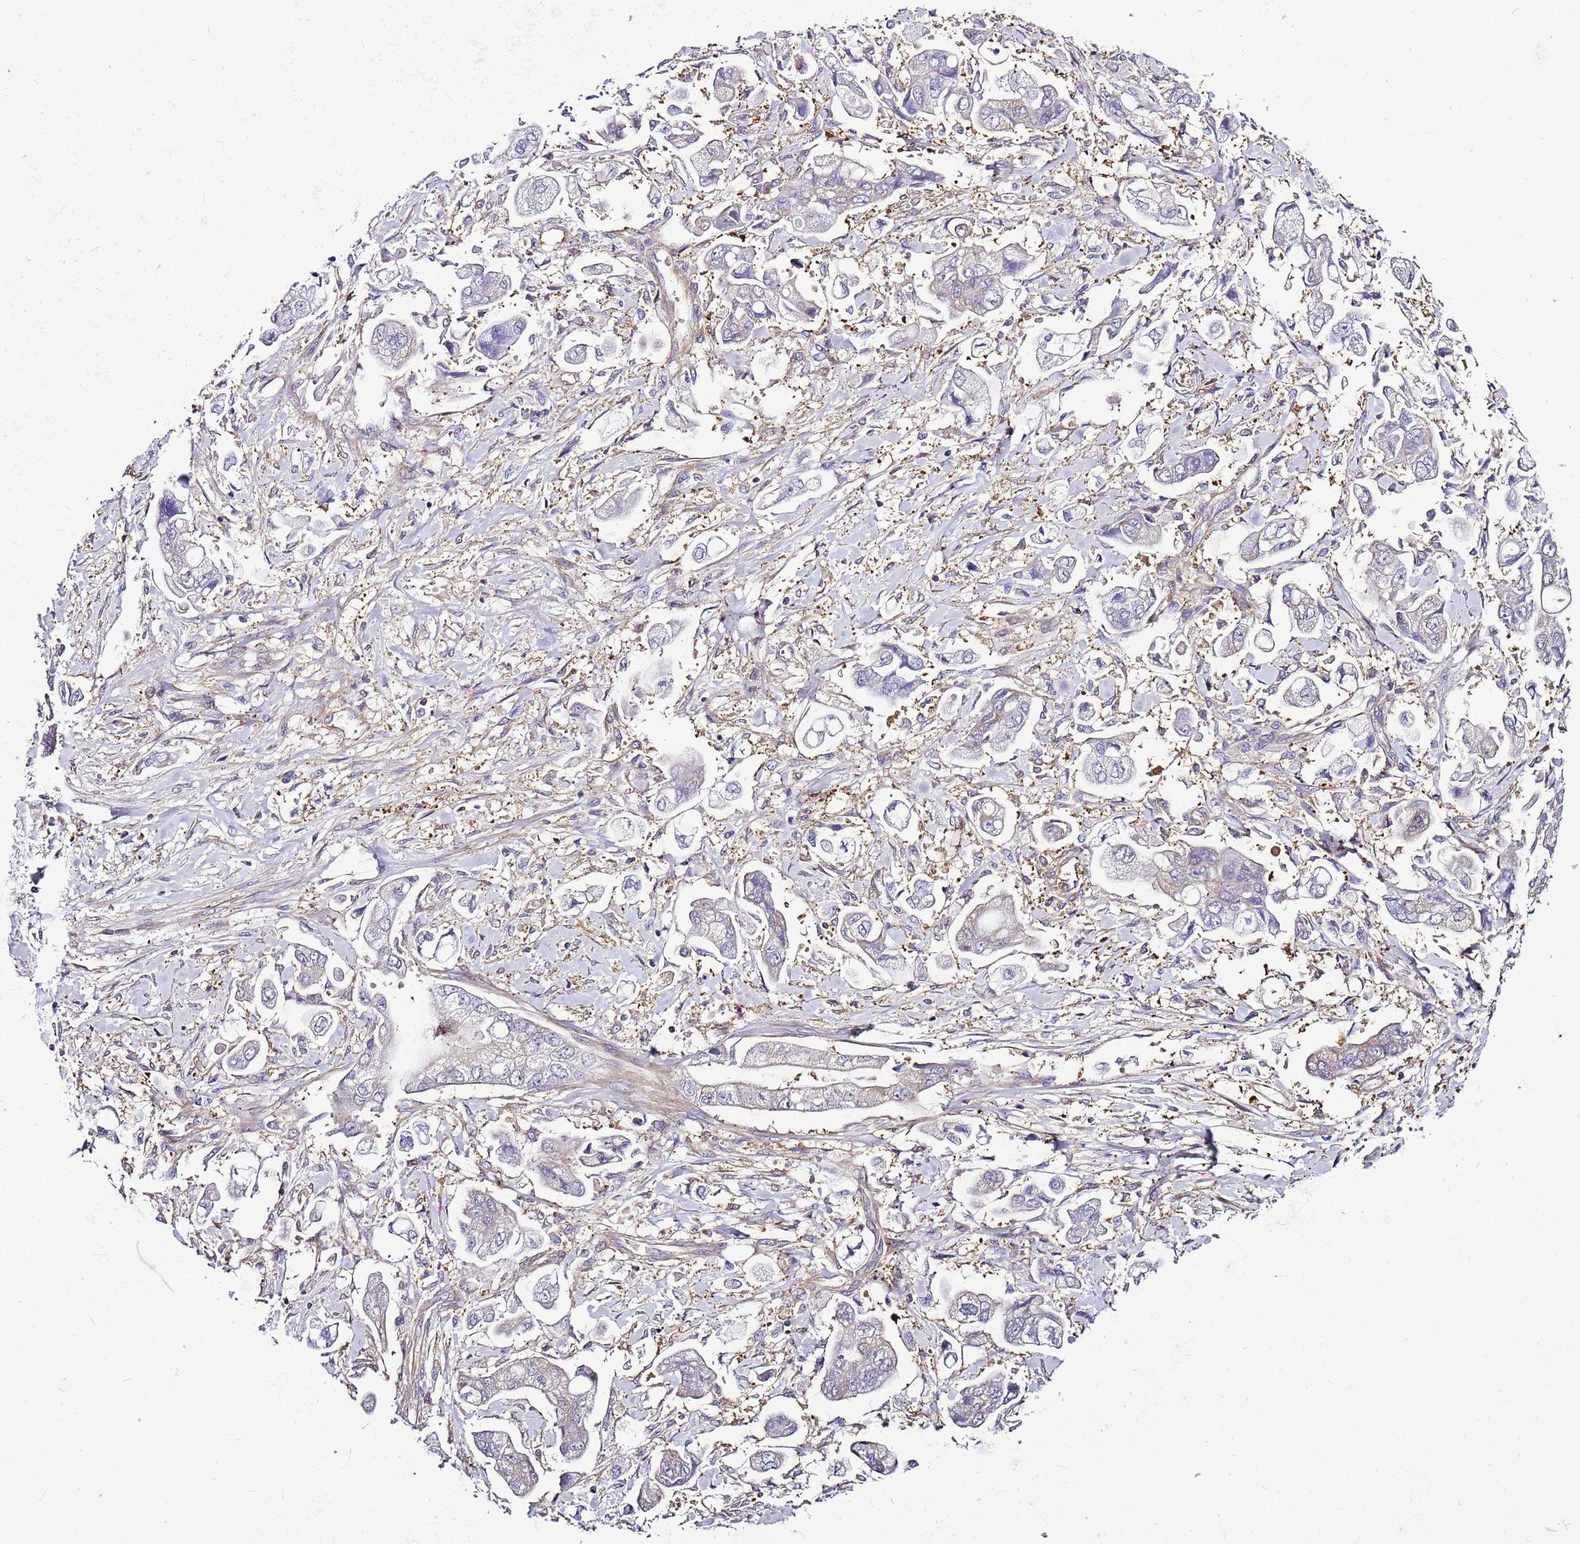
{"staining": {"intensity": "negative", "quantity": "none", "location": "none"}, "tissue": "stomach cancer", "cell_type": "Tumor cells", "image_type": "cancer", "snomed": [{"axis": "morphology", "description": "Adenocarcinoma, NOS"}, {"axis": "topography", "description": "Stomach"}], "caption": "The IHC histopathology image has no significant positivity in tumor cells of stomach cancer tissue.", "gene": "ATXN2L", "patient": {"sex": "male", "age": 62}}